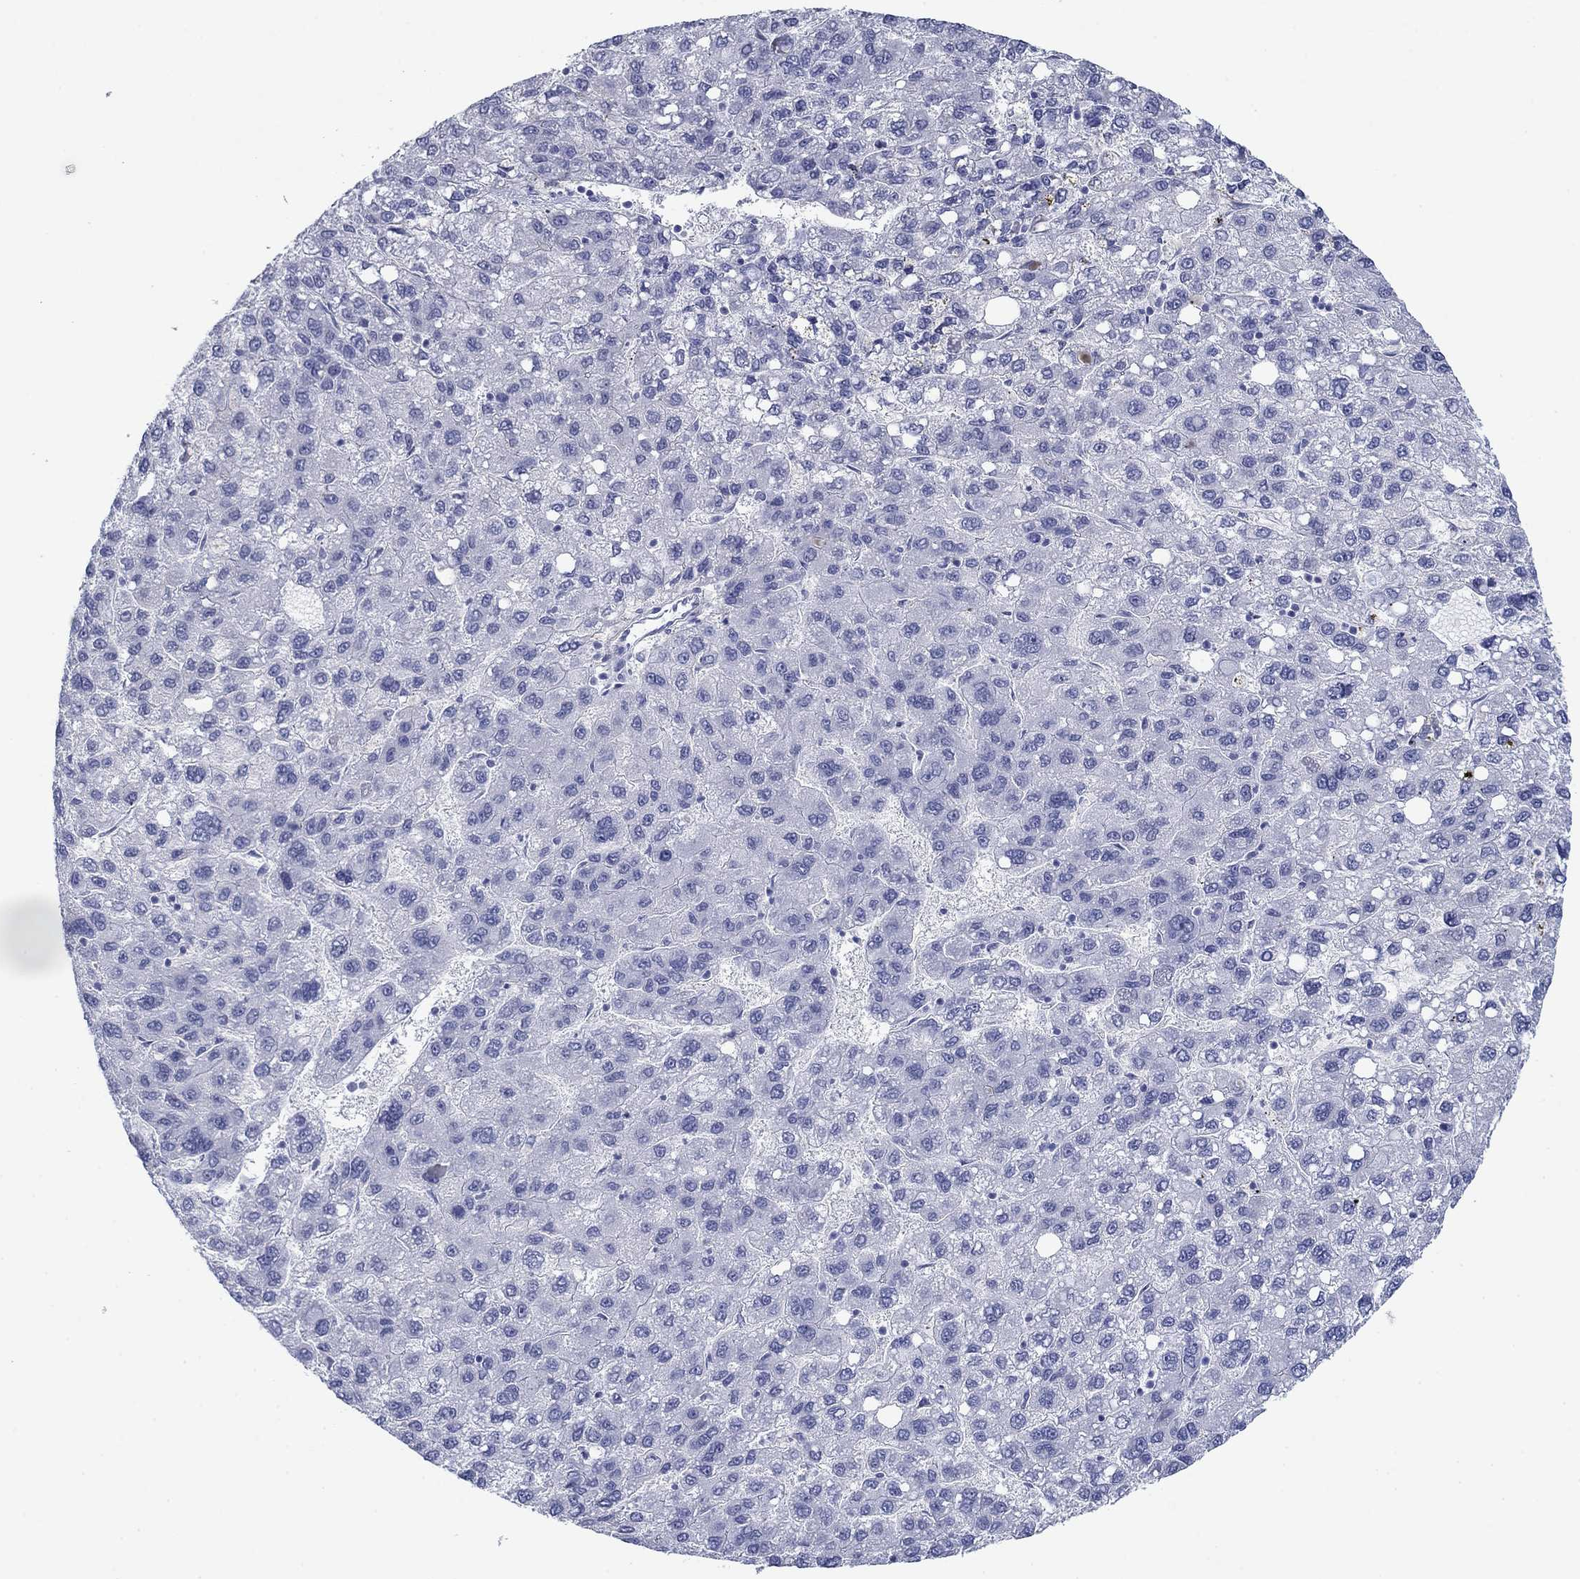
{"staining": {"intensity": "negative", "quantity": "none", "location": "none"}, "tissue": "liver cancer", "cell_type": "Tumor cells", "image_type": "cancer", "snomed": [{"axis": "morphology", "description": "Carcinoma, Hepatocellular, NOS"}, {"axis": "topography", "description": "Liver"}], "caption": "There is no significant expression in tumor cells of liver cancer. (Stains: DAB (3,3'-diaminobenzidine) IHC with hematoxylin counter stain, Microscopy: brightfield microscopy at high magnification).", "gene": "PDYN", "patient": {"sex": "female", "age": 82}}